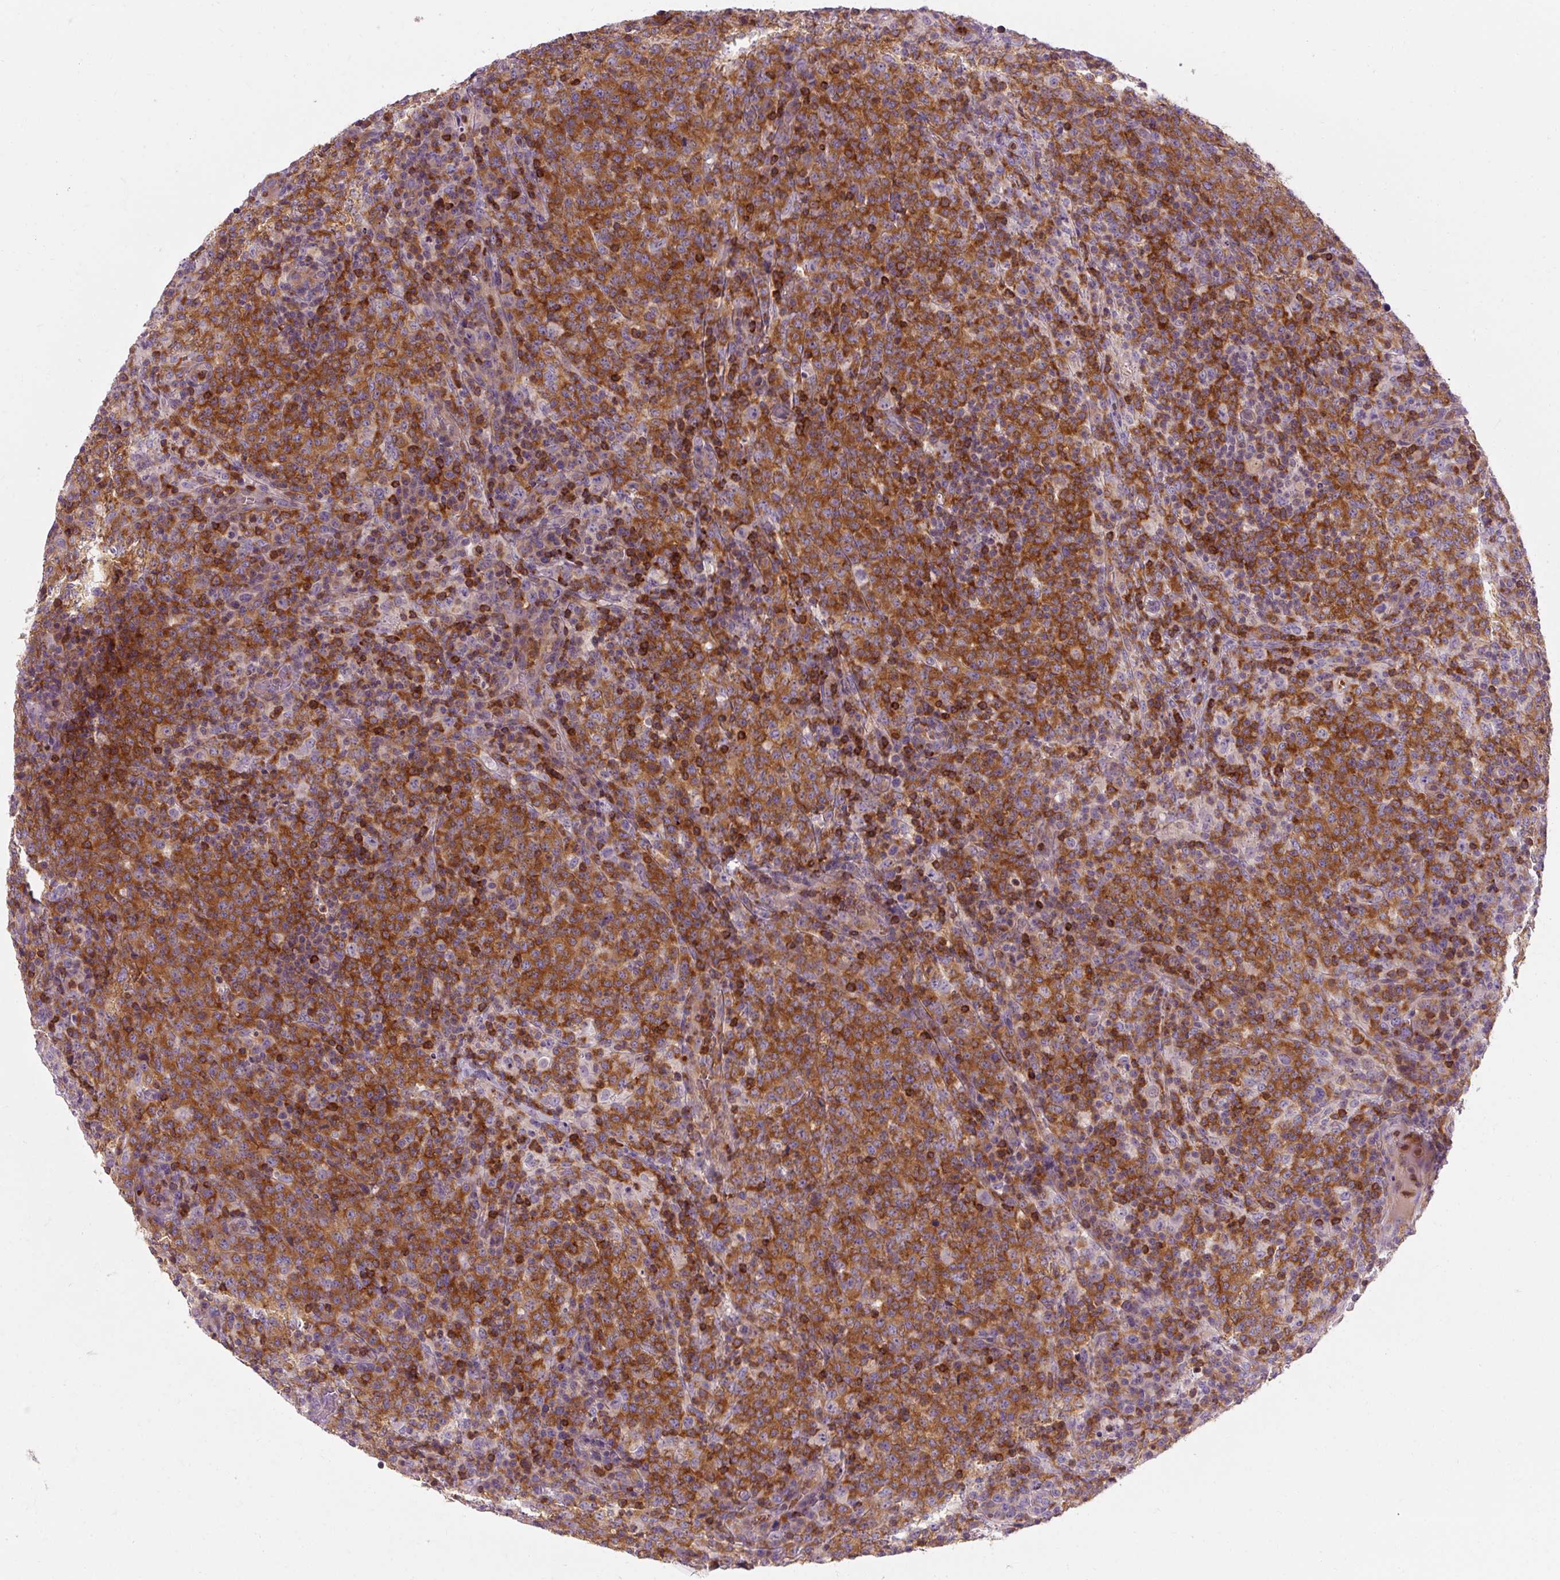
{"staining": {"intensity": "strong", "quantity": ">75%", "location": "cytoplasmic/membranous"}, "tissue": "lymphoma", "cell_type": "Tumor cells", "image_type": "cancer", "snomed": [{"axis": "morphology", "description": "Malignant lymphoma, non-Hodgkin's type, High grade"}, {"axis": "topography", "description": "Lymph node"}], "caption": "Protein staining exhibits strong cytoplasmic/membranous positivity in approximately >75% of tumor cells in malignant lymphoma, non-Hodgkin's type (high-grade). The staining is performed using DAB (3,3'-diaminobenzidine) brown chromogen to label protein expression. The nuclei are counter-stained blue using hematoxylin.", "gene": "TIGD2", "patient": {"sex": "male", "age": 54}}